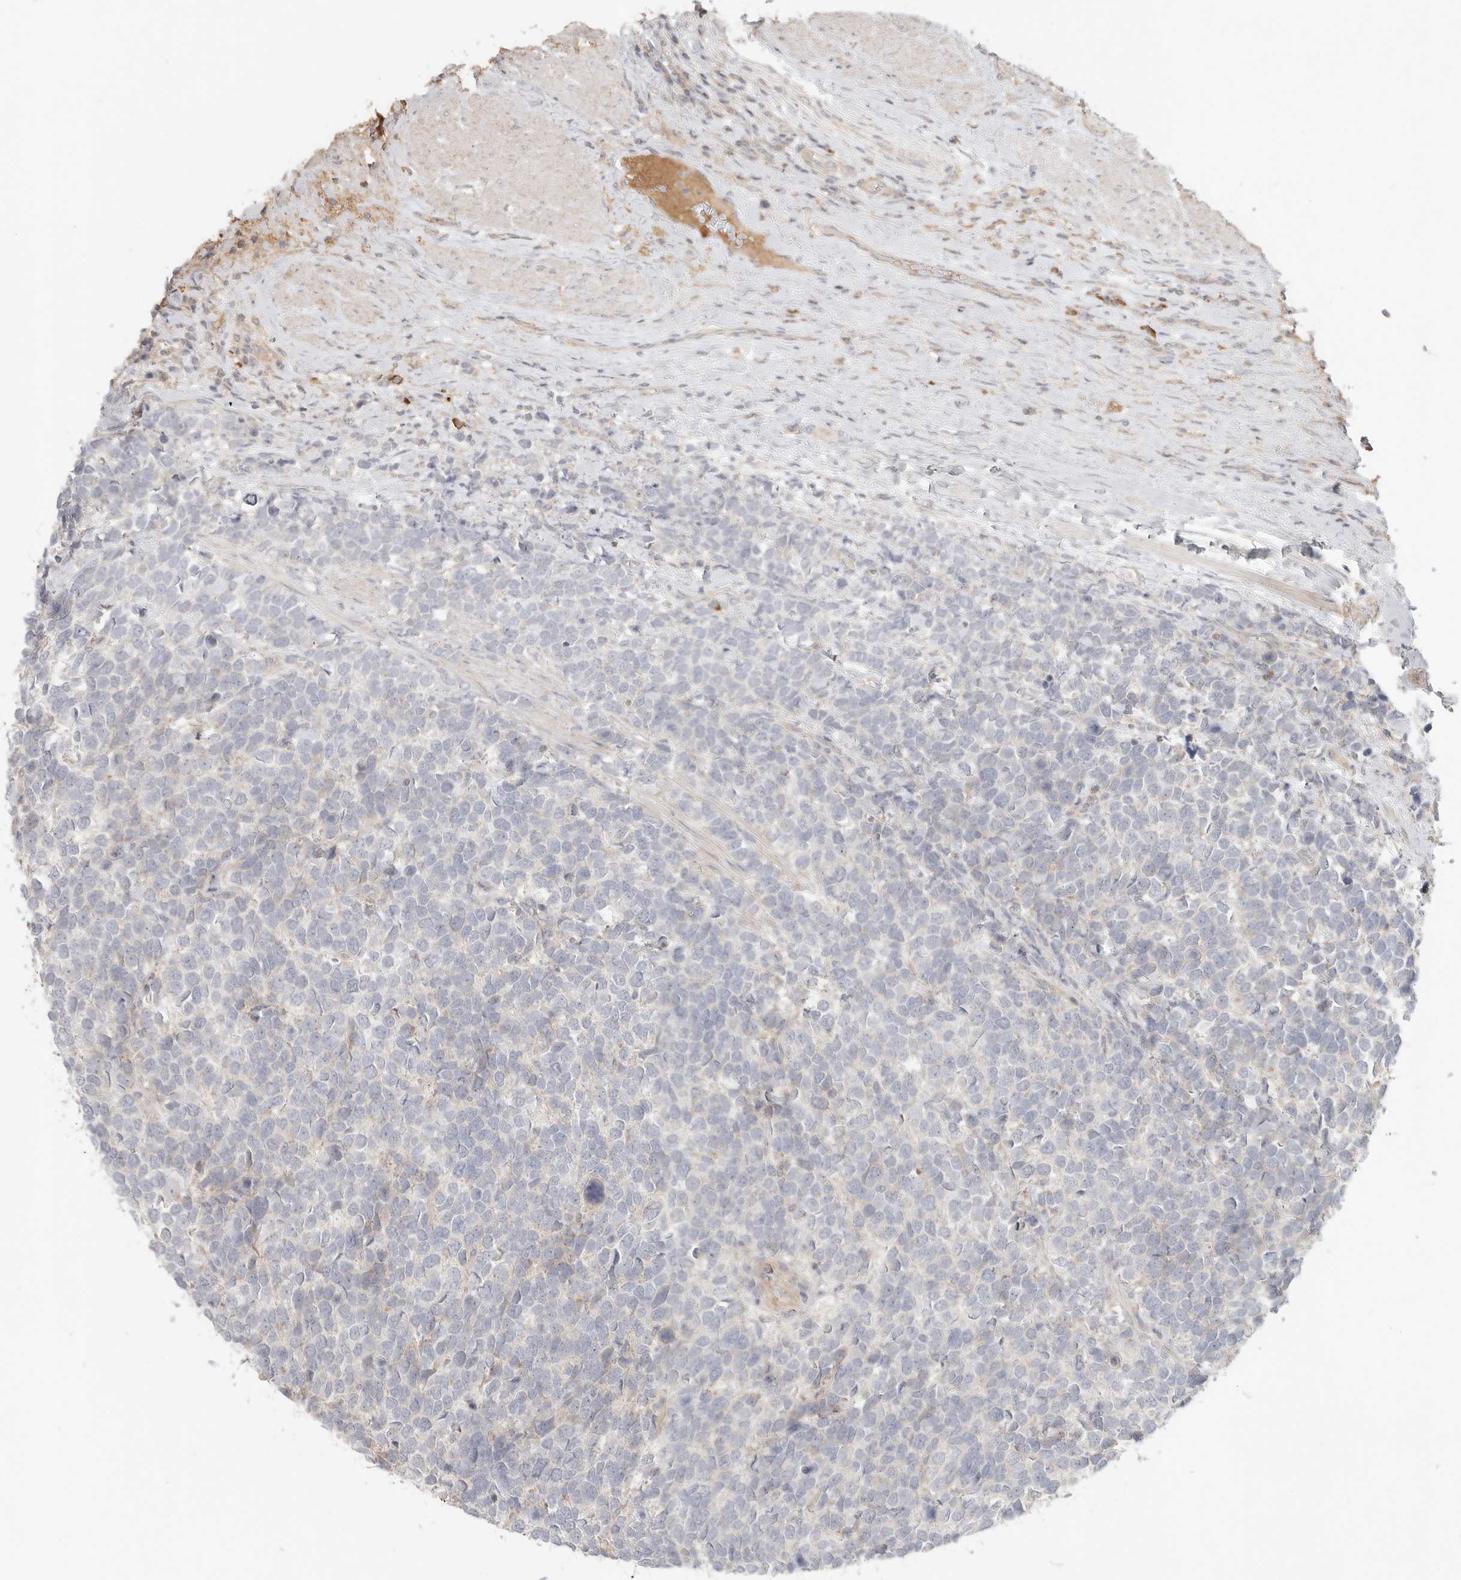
{"staining": {"intensity": "negative", "quantity": "none", "location": "none"}, "tissue": "urothelial cancer", "cell_type": "Tumor cells", "image_type": "cancer", "snomed": [{"axis": "morphology", "description": "Urothelial carcinoma, High grade"}, {"axis": "topography", "description": "Urinary bladder"}], "caption": "An immunohistochemistry (IHC) histopathology image of urothelial cancer is shown. There is no staining in tumor cells of urothelial cancer. (DAB IHC visualized using brightfield microscopy, high magnification).", "gene": "SLC25A36", "patient": {"sex": "female", "age": 82}}